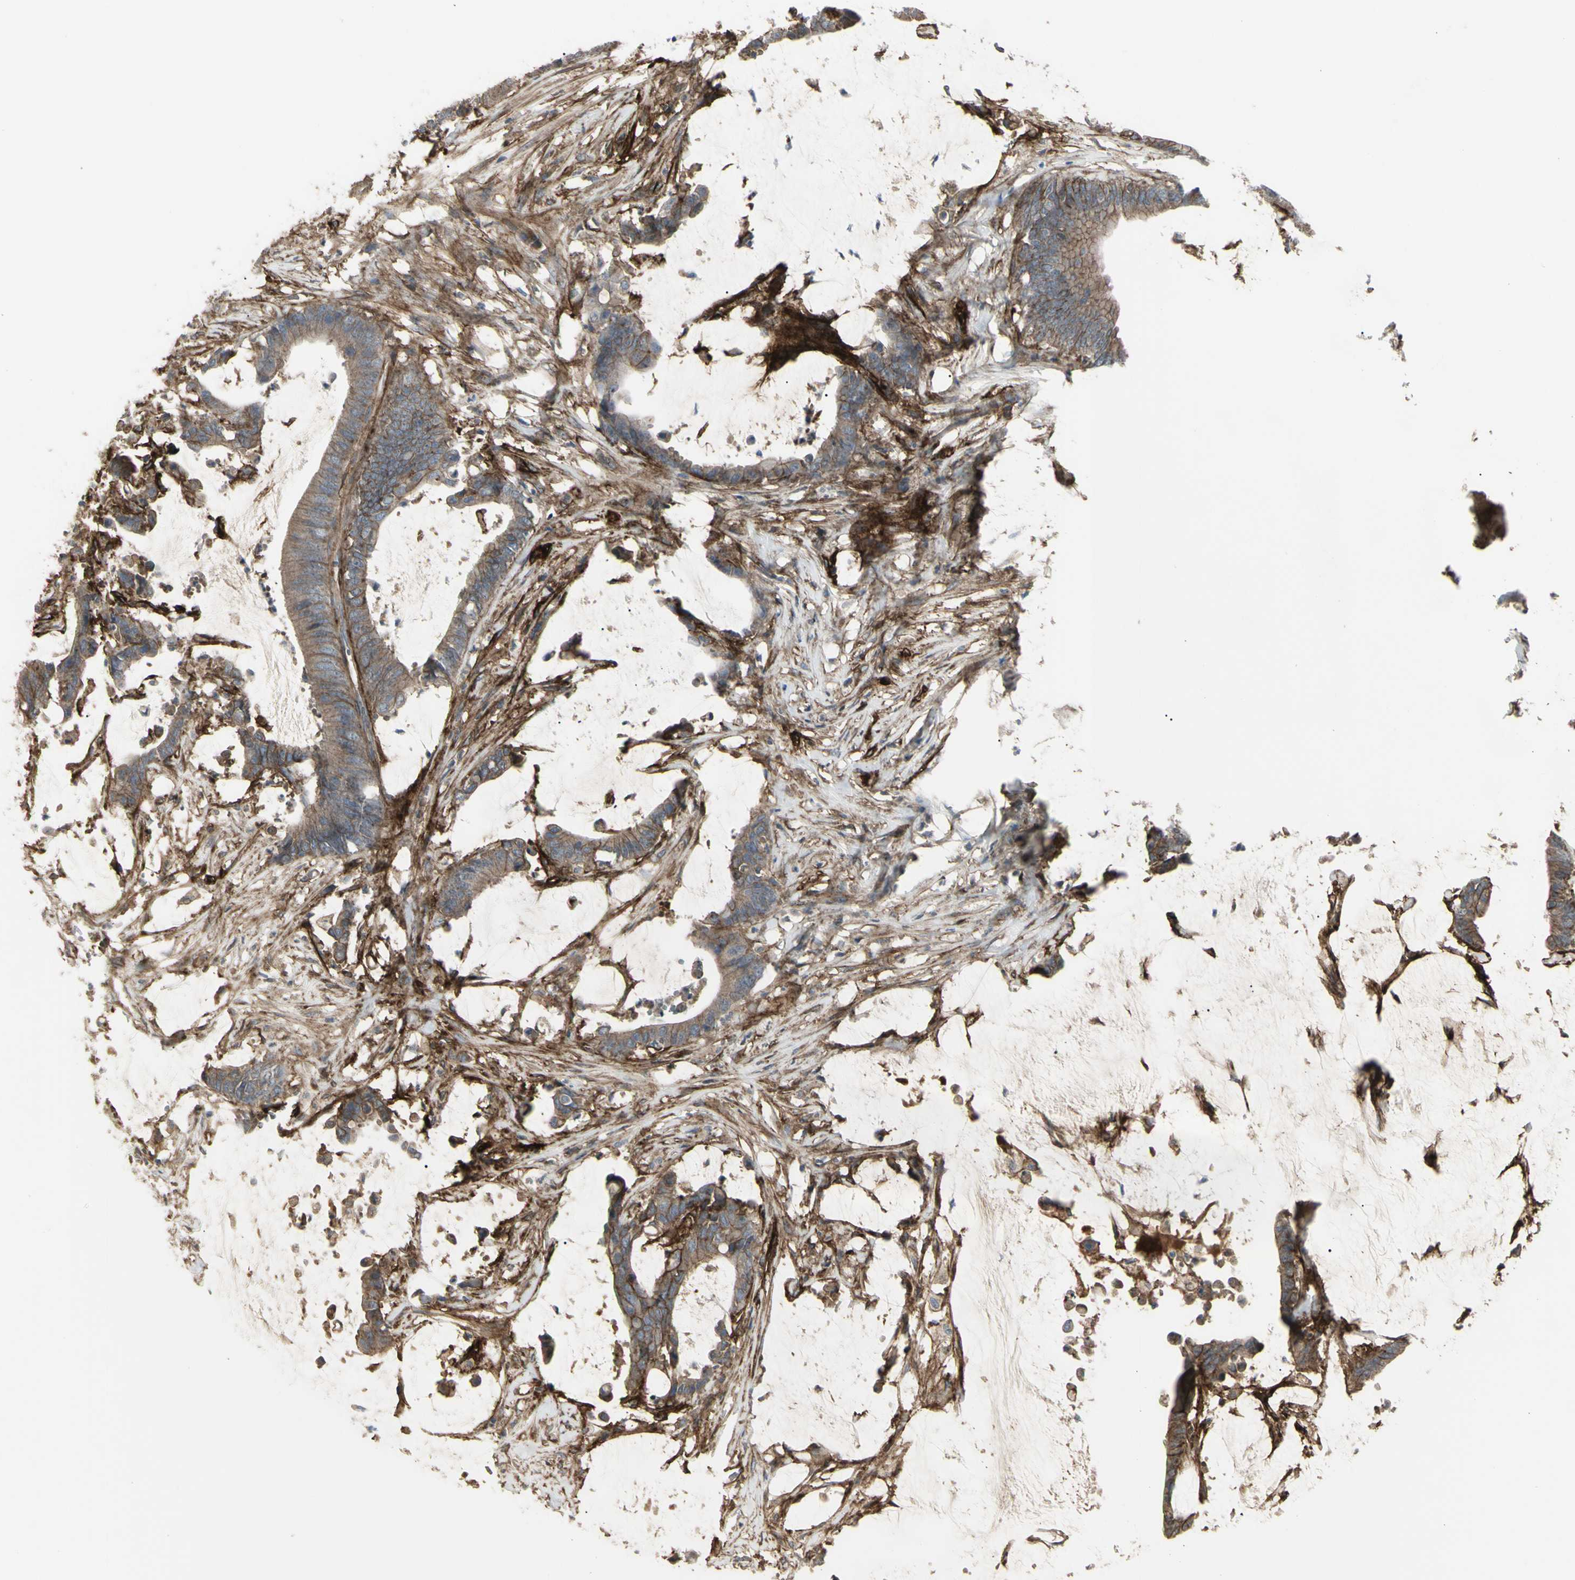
{"staining": {"intensity": "moderate", "quantity": ">75%", "location": "cytoplasmic/membranous"}, "tissue": "colorectal cancer", "cell_type": "Tumor cells", "image_type": "cancer", "snomed": [{"axis": "morphology", "description": "Adenocarcinoma, NOS"}, {"axis": "topography", "description": "Rectum"}], "caption": "High-magnification brightfield microscopy of adenocarcinoma (colorectal) stained with DAB (3,3'-diaminobenzidine) (brown) and counterstained with hematoxylin (blue). tumor cells exhibit moderate cytoplasmic/membranous positivity is present in about>75% of cells.", "gene": "CD276", "patient": {"sex": "female", "age": 66}}